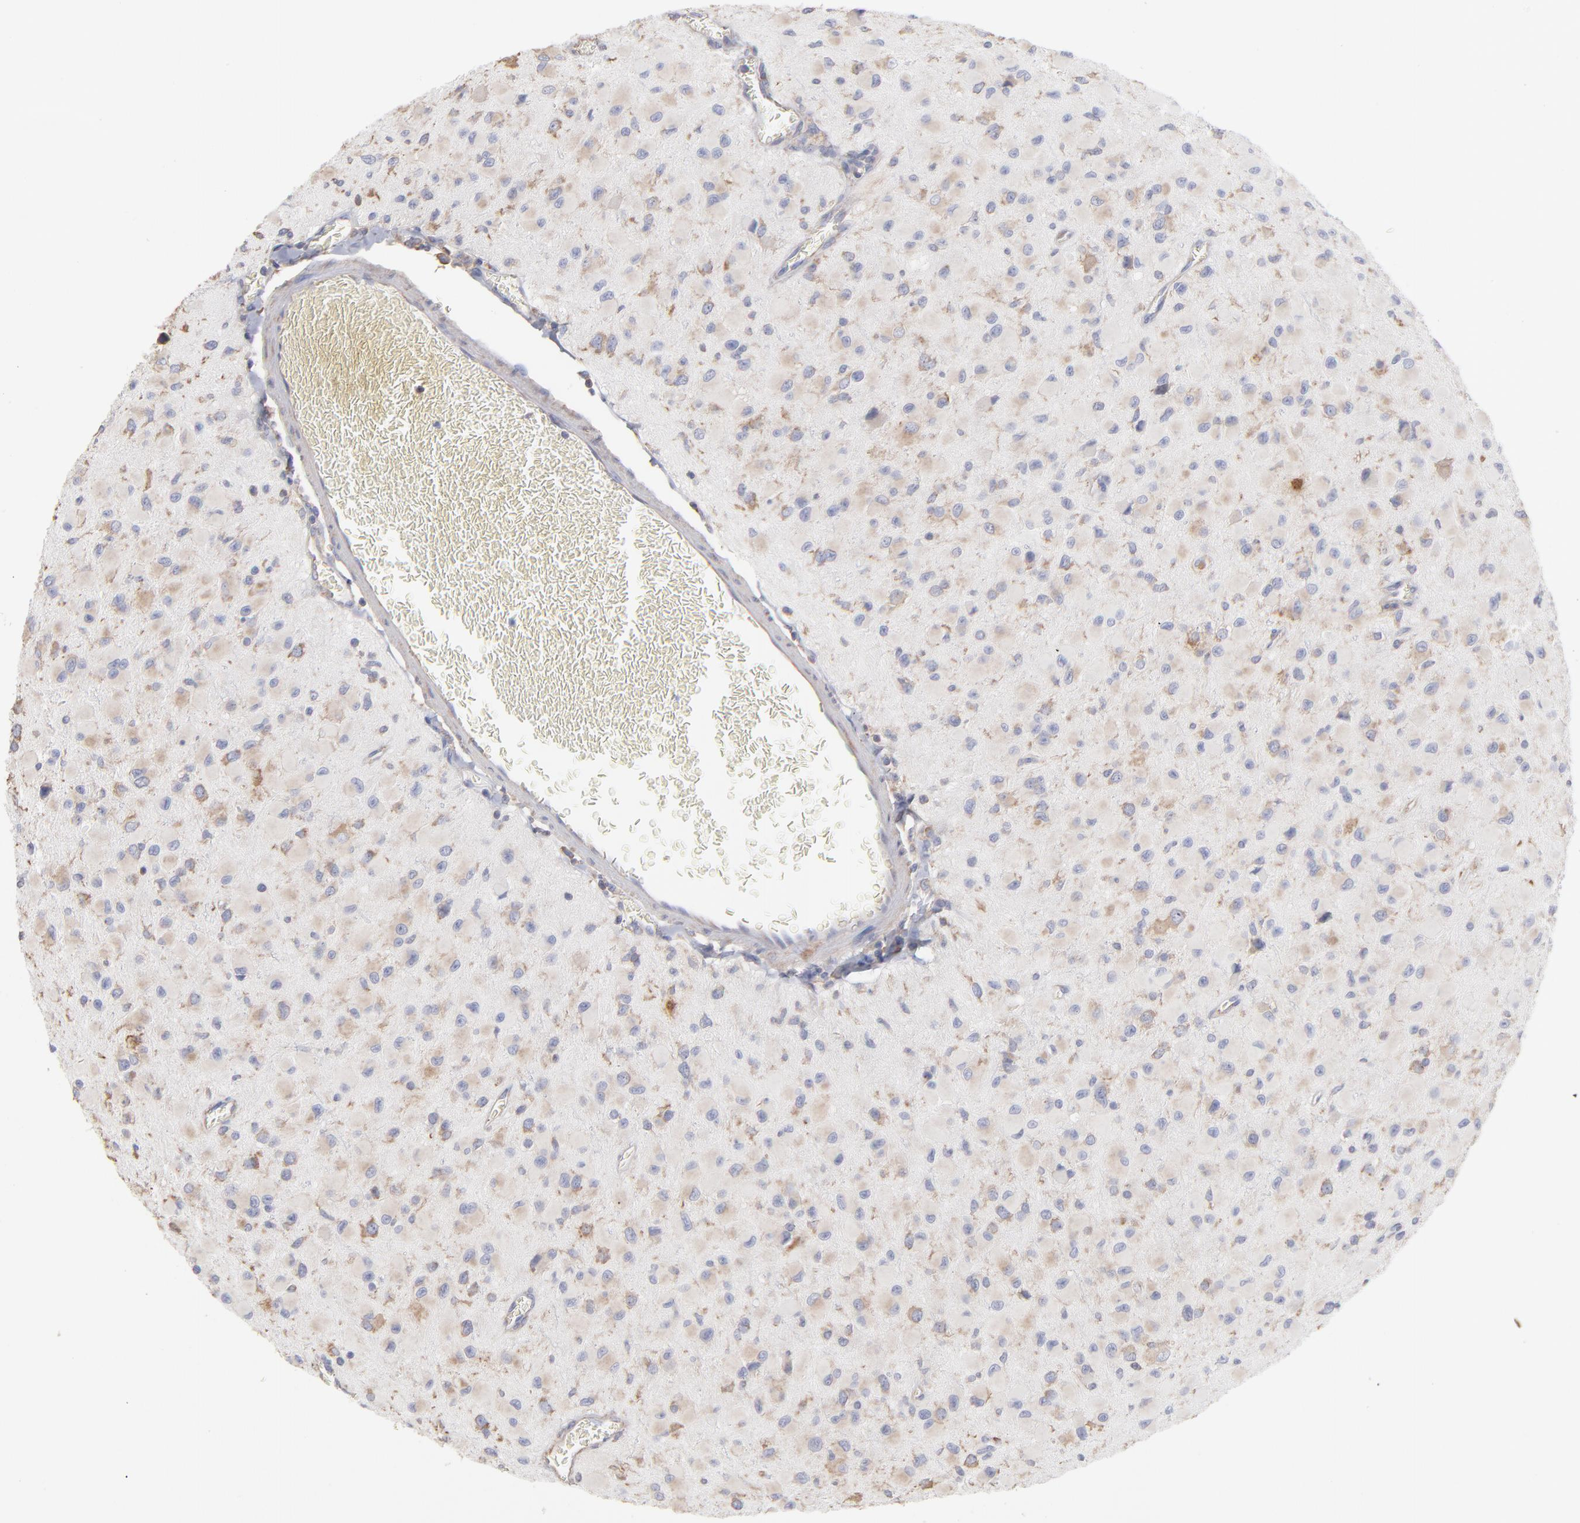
{"staining": {"intensity": "moderate", "quantity": "25%-75%", "location": "cytoplasmic/membranous"}, "tissue": "glioma", "cell_type": "Tumor cells", "image_type": "cancer", "snomed": [{"axis": "morphology", "description": "Glioma, malignant, Low grade"}, {"axis": "topography", "description": "Brain"}], "caption": "IHC (DAB (3,3'-diaminobenzidine)) staining of human malignant glioma (low-grade) shows moderate cytoplasmic/membranous protein positivity in approximately 25%-75% of tumor cells. (Brightfield microscopy of DAB IHC at high magnification).", "gene": "RPL3", "patient": {"sex": "male", "age": 42}}